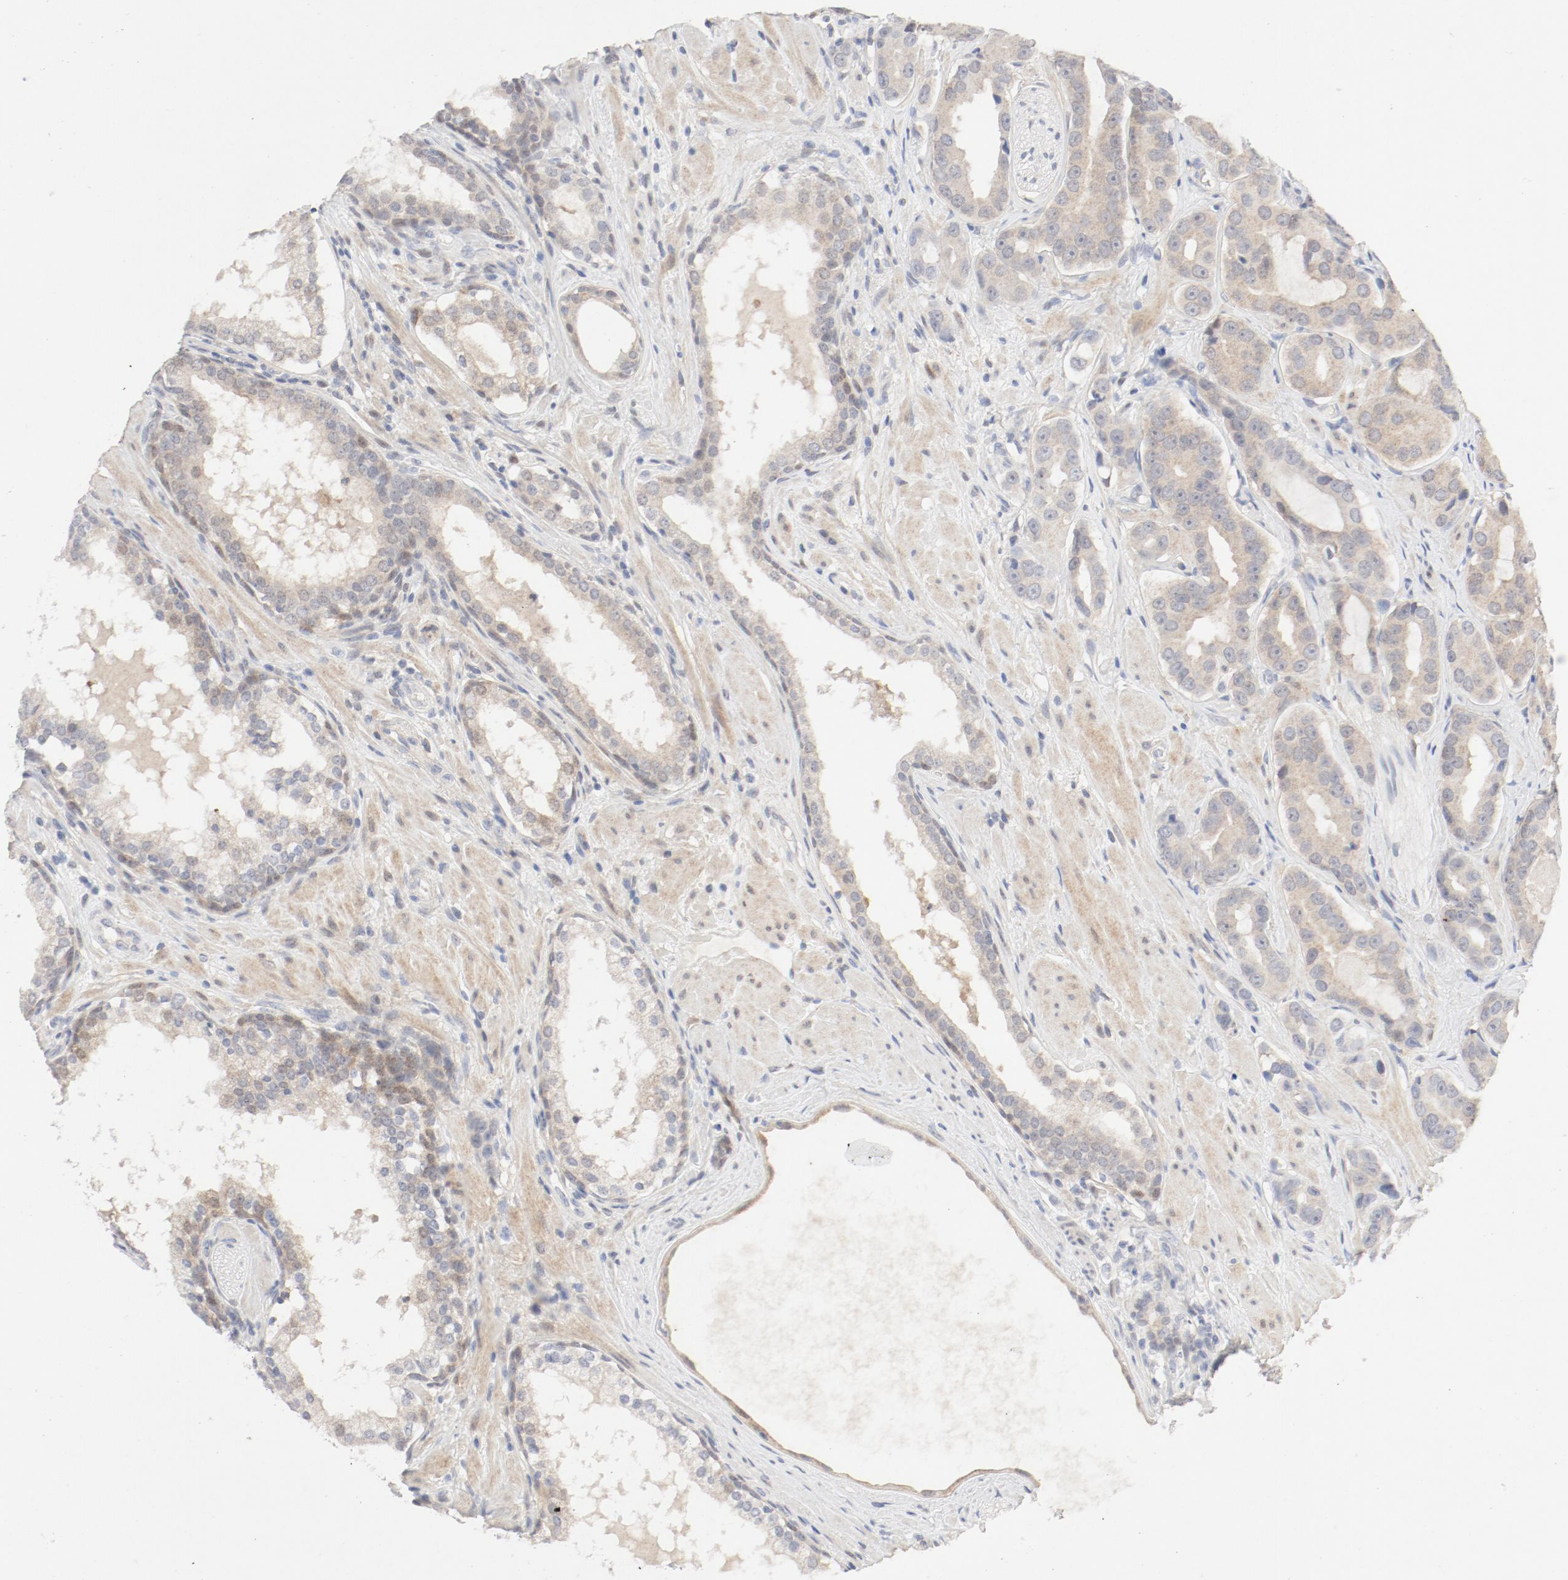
{"staining": {"intensity": "moderate", "quantity": ">75%", "location": "cytoplasmic/membranous"}, "tissue": "prostate cancer", "cell_type": "Tumor cells", "image_type": "cancer", "snomed": [{"axis": "morphology", "description": "Adenocarcinoma, Low grade"}, {"axis": "topography", "description": "Prostate"}], "caption": "Tumor cells exhibit medium levels of moderate cytoplasmic/membranous expression in about >75% of cells in human prostate low-grade adenocarcinoma.", "gene": "PGM1", "patient": {"sex": "male", "age": 59}}